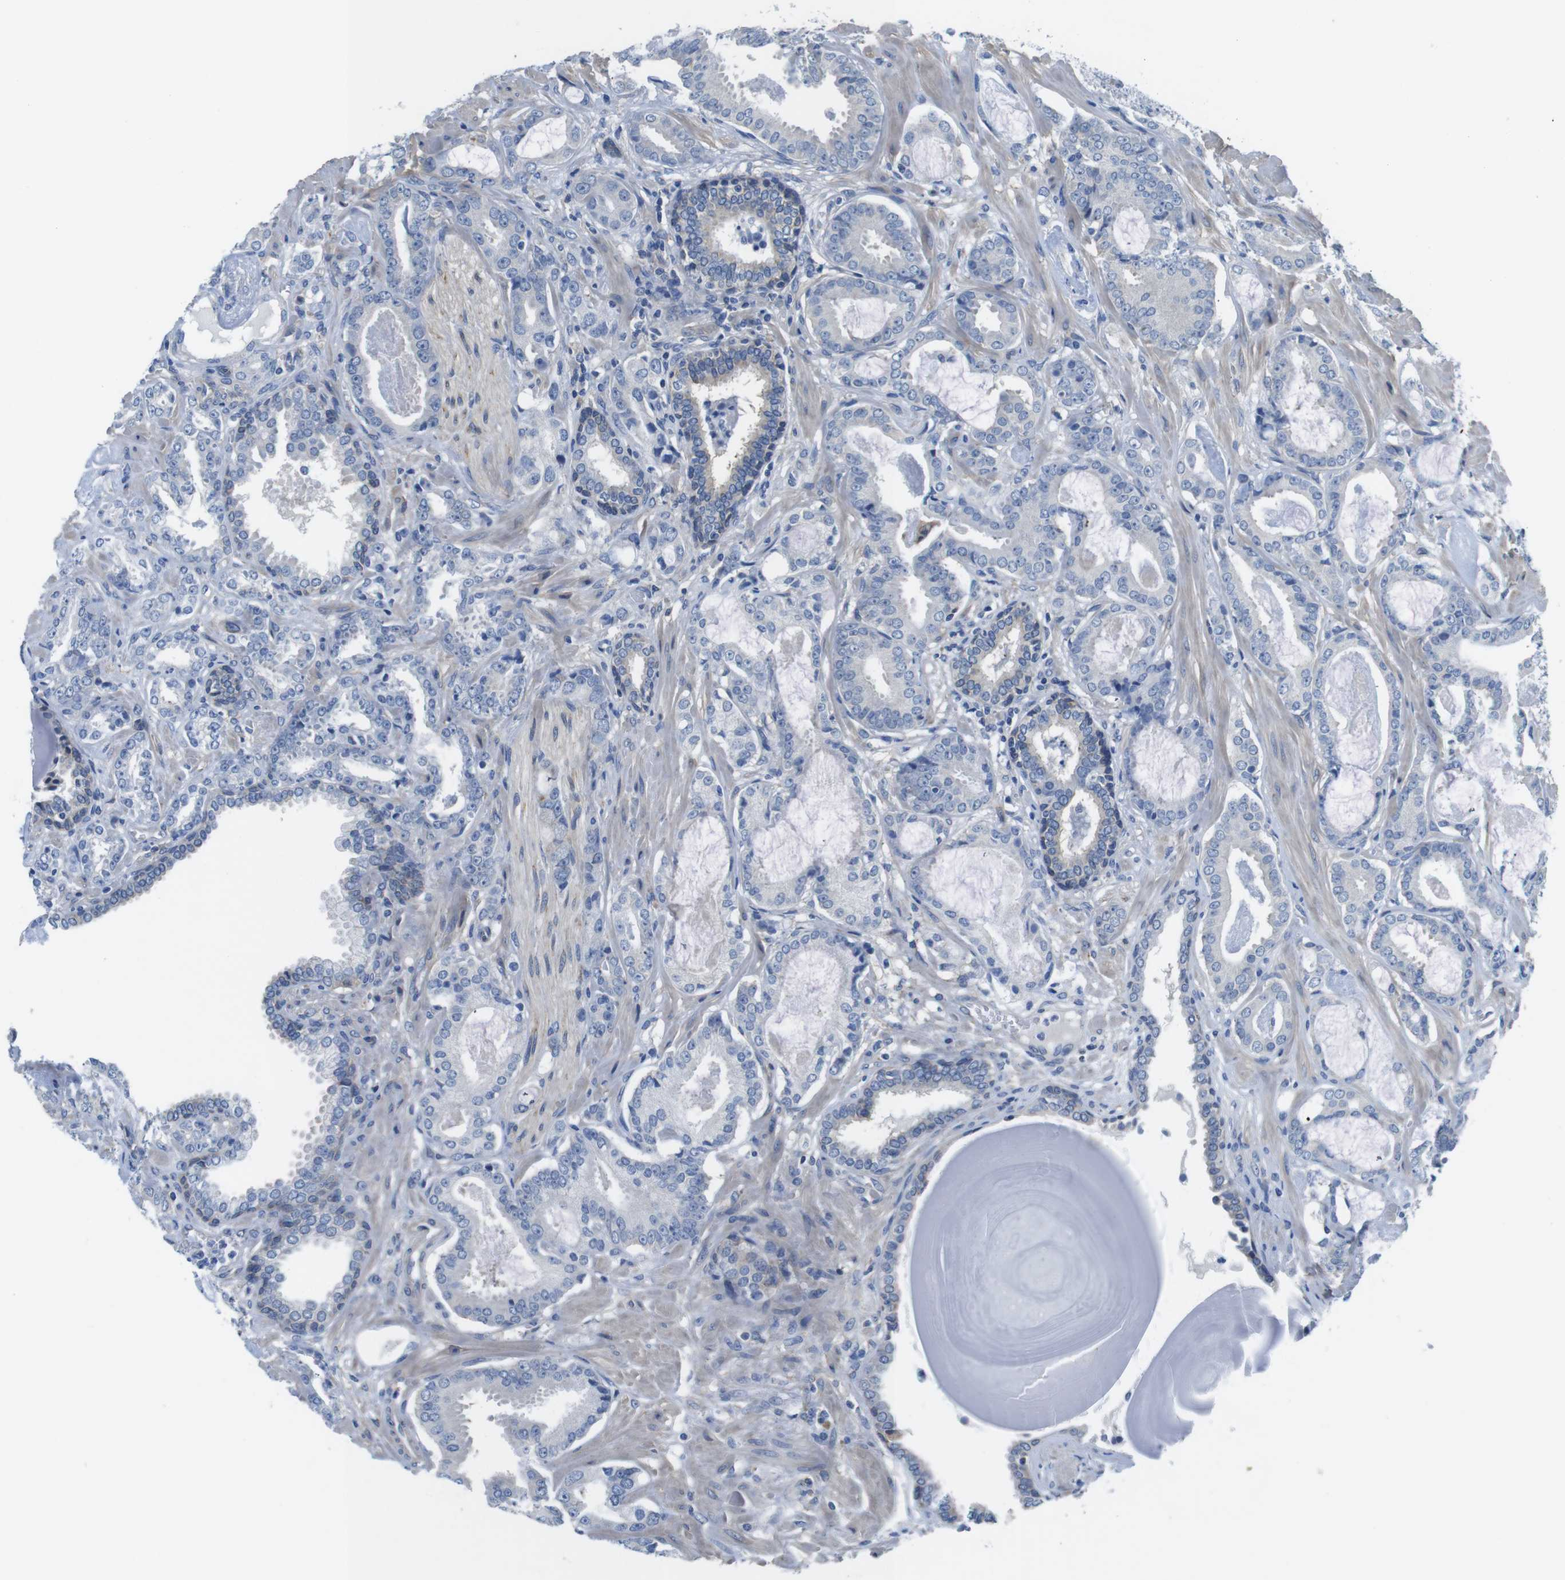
{"staining": {"intensity": "negative", "quantity": "none", "location": "none"}, "tissue": "prostate cancer", "cell_type": "Tumor cells", "image_type": "cancer", "snomed": [{"axis": "morphology", "description": "Adenocarcinoma, Low grade"}, {"axis": "topography", "description": "Prostate"}], "caption": "Prostate cancer (adenocarcinoma (low-grade)) stained for a protein using immunohistochemistry (IHC) reveals no staining tumor cells.", "gene": "CDH8", "patient": {"sex": "male", "age": 53}}